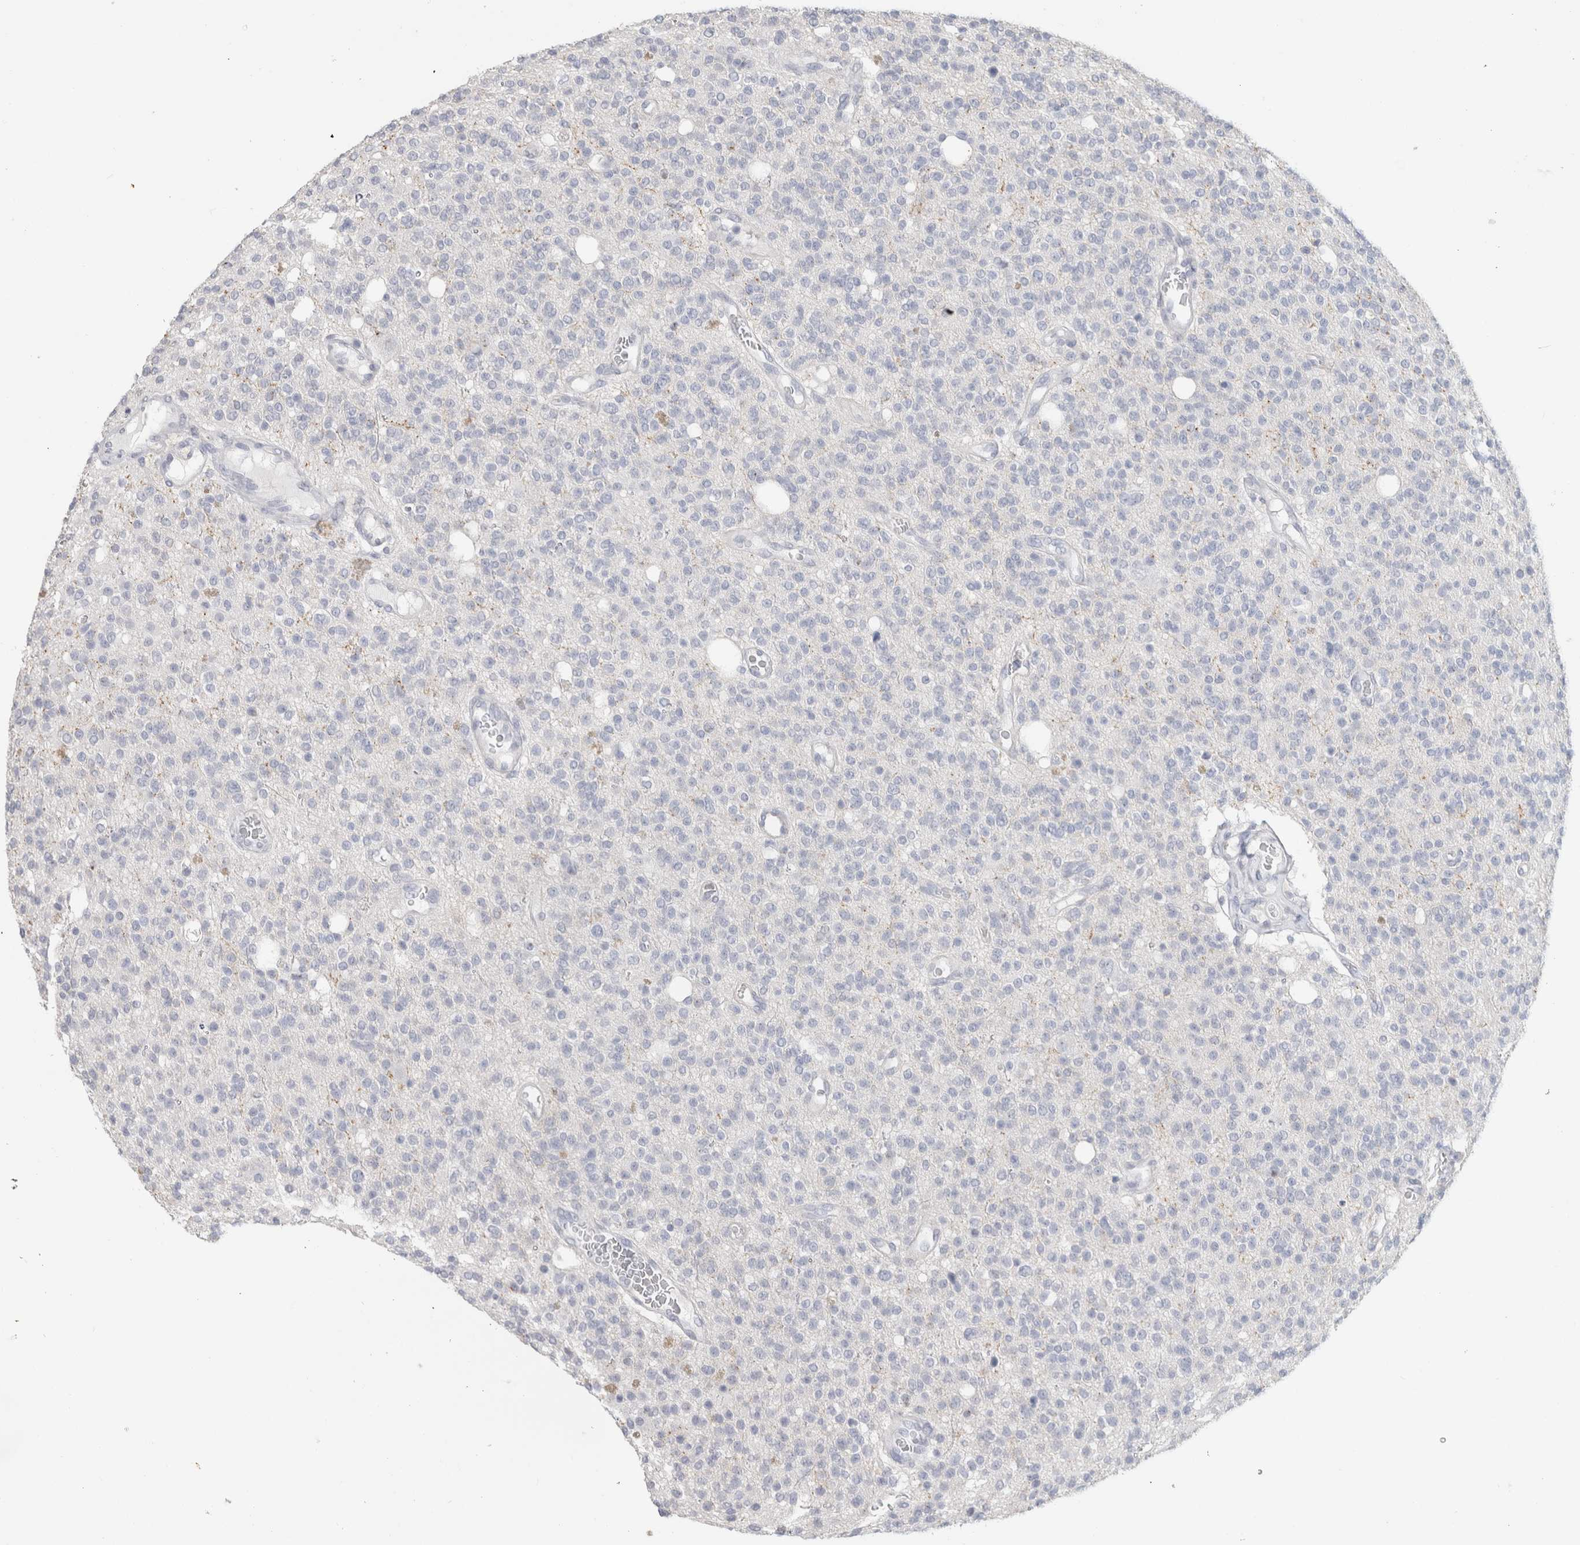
{"staining": {"intensity": "negative", "quantity": "none", "location": "none"}, "tissue": "glioma", "cell_type": "Tumor cells", "image_type": "cancer", "snomed": [{"axis": "morphology", "description": "Glioma, malignant, High grade"}, {"axis": "topography", "description": "Brain"}], "caption": "Tumor cells are negative for protein expression in human high-grade glioma (malignant).", "gene": "SLC6A1", "patient": {"sex": "male", "age": 34}}